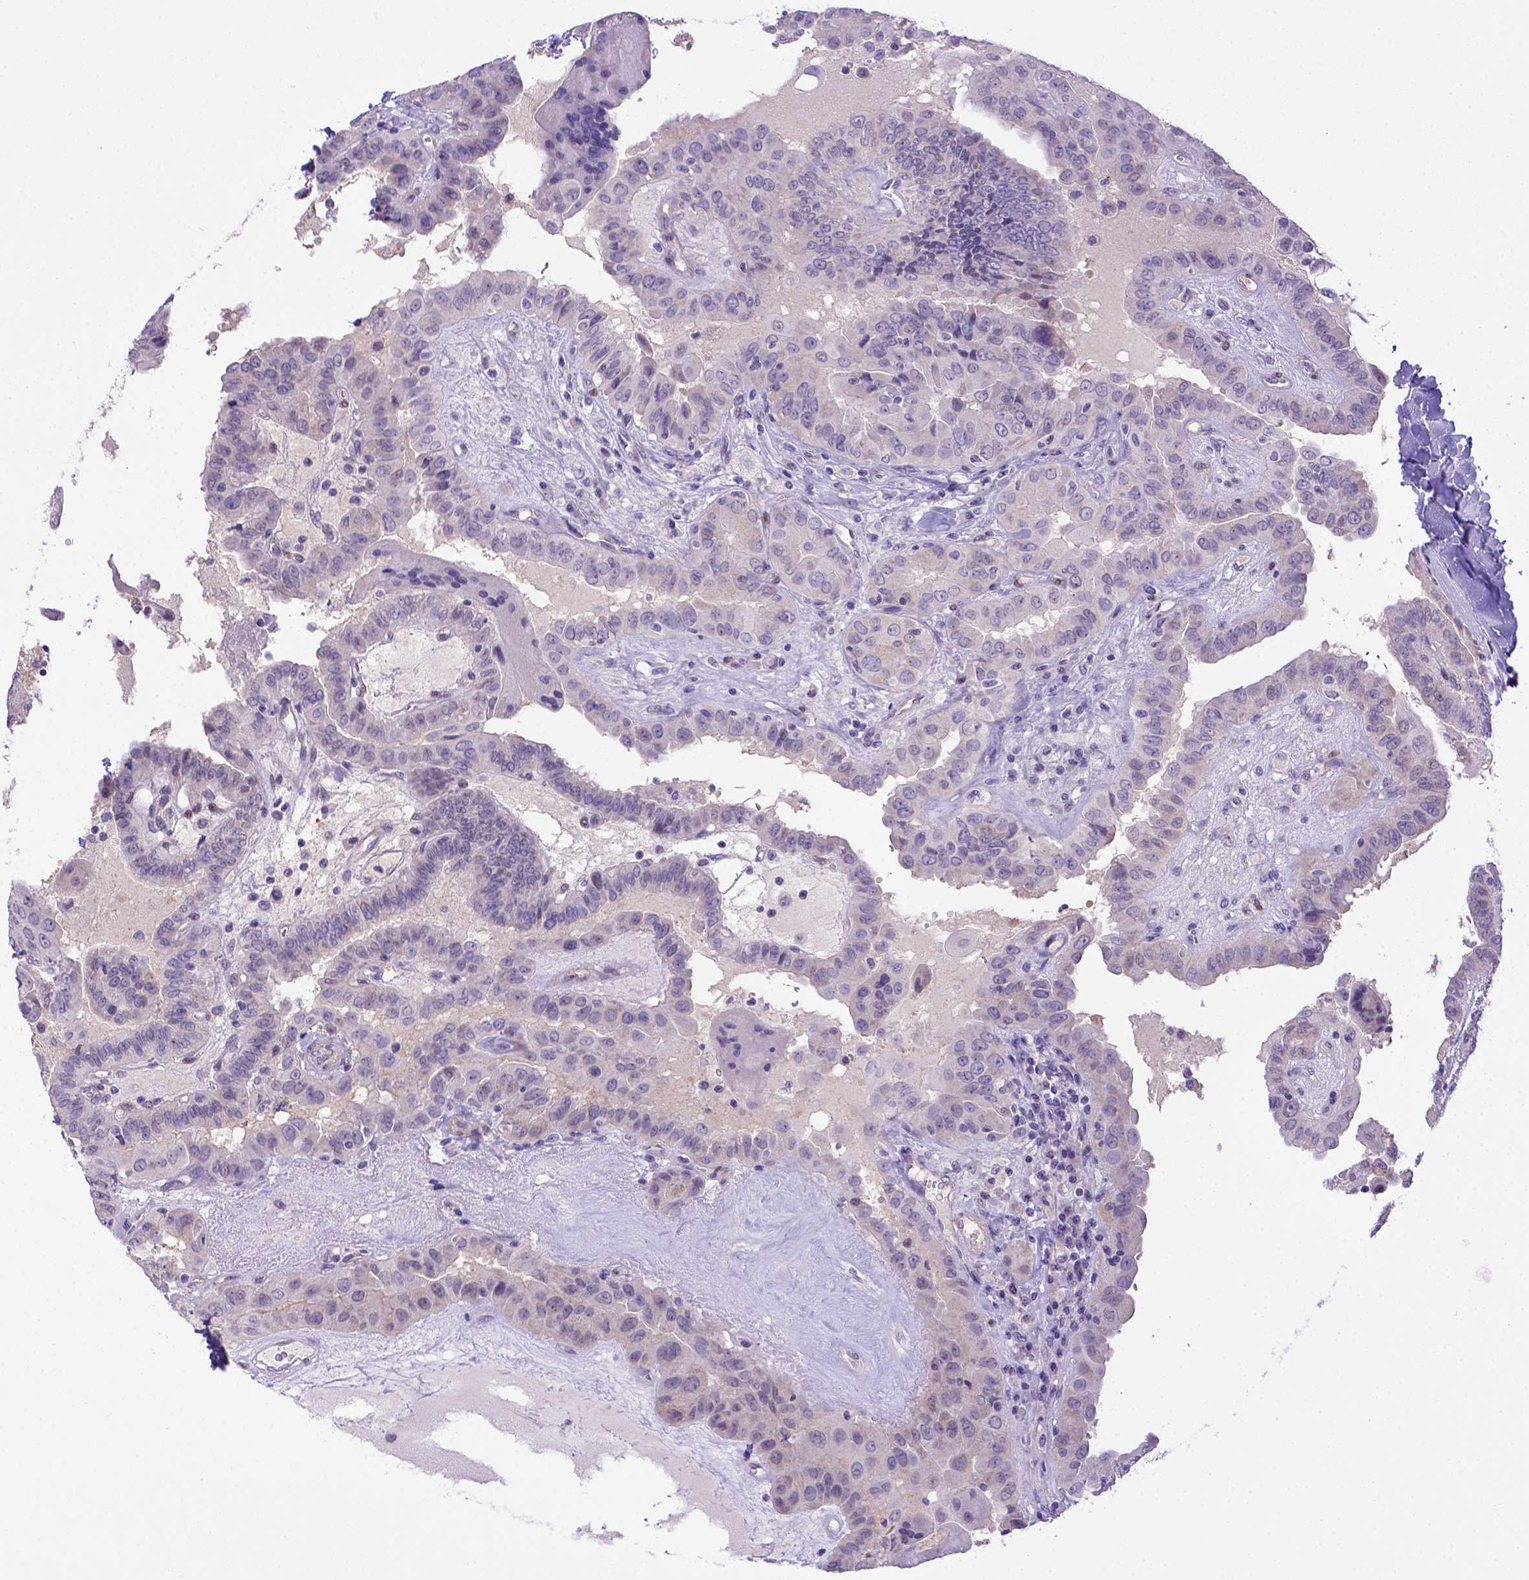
{"staining": {"intensity": "negative", "quantity": "none", "location": "none"}, "tissue": "thyroid cancer", "cell_type": "Tumor cells", "image_type": "cancer", "snomed": [{"axis": "morphology", "description": "Papillary adenocarcinoma, NOS"}, {"axis": "topography", "description": "Thyroid gland"}], "caption": "High power microscopy histopathology image of an immunohistochemistry histopathology image of thyroid papillary adenocarcinoma, revealing no significant staining in tumor cells.", "gene": "BTN1A1", "patient": {"sex": "female", "age": 37}}